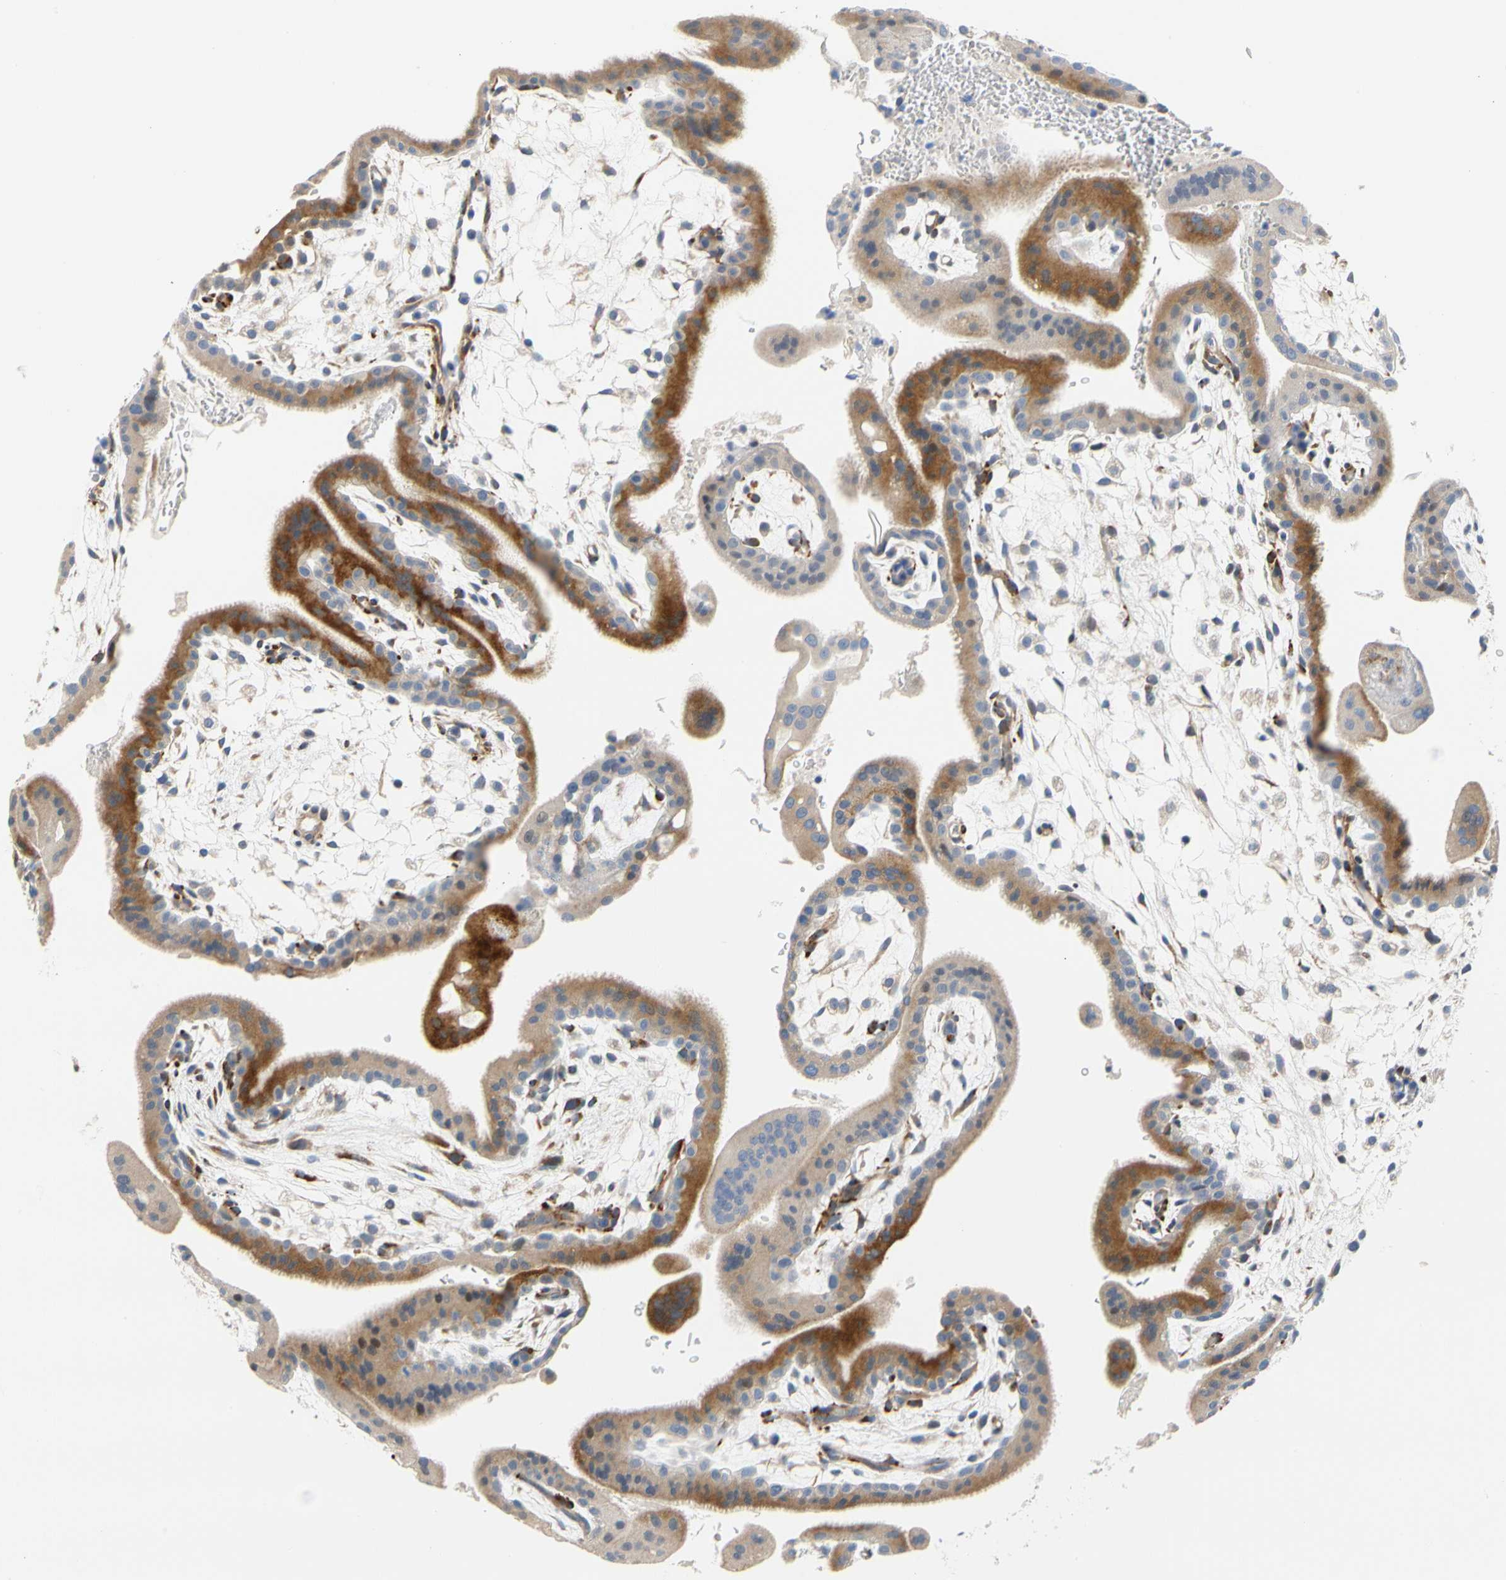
{"staining": {"intensity": "strong", "quantity": "25%-75%", "location": "cytoplasmic/membranous"}, "tissue": "placenta", "cell_type": "Trophoblastic cells", "image_type": "normal", "snomed": [{"axis": "morphology", "description": "Normal tissue, NOS"}, {"axis": "topography", "description": "Placenta"}], "caption": "A photomicrograph of human placenta stained for a protein reveals strong cytoplasmic/membranous brown staining in trophoblastic cells.", "gene": "ZNF236", "patient": {"sex": "female", "age": 35}}